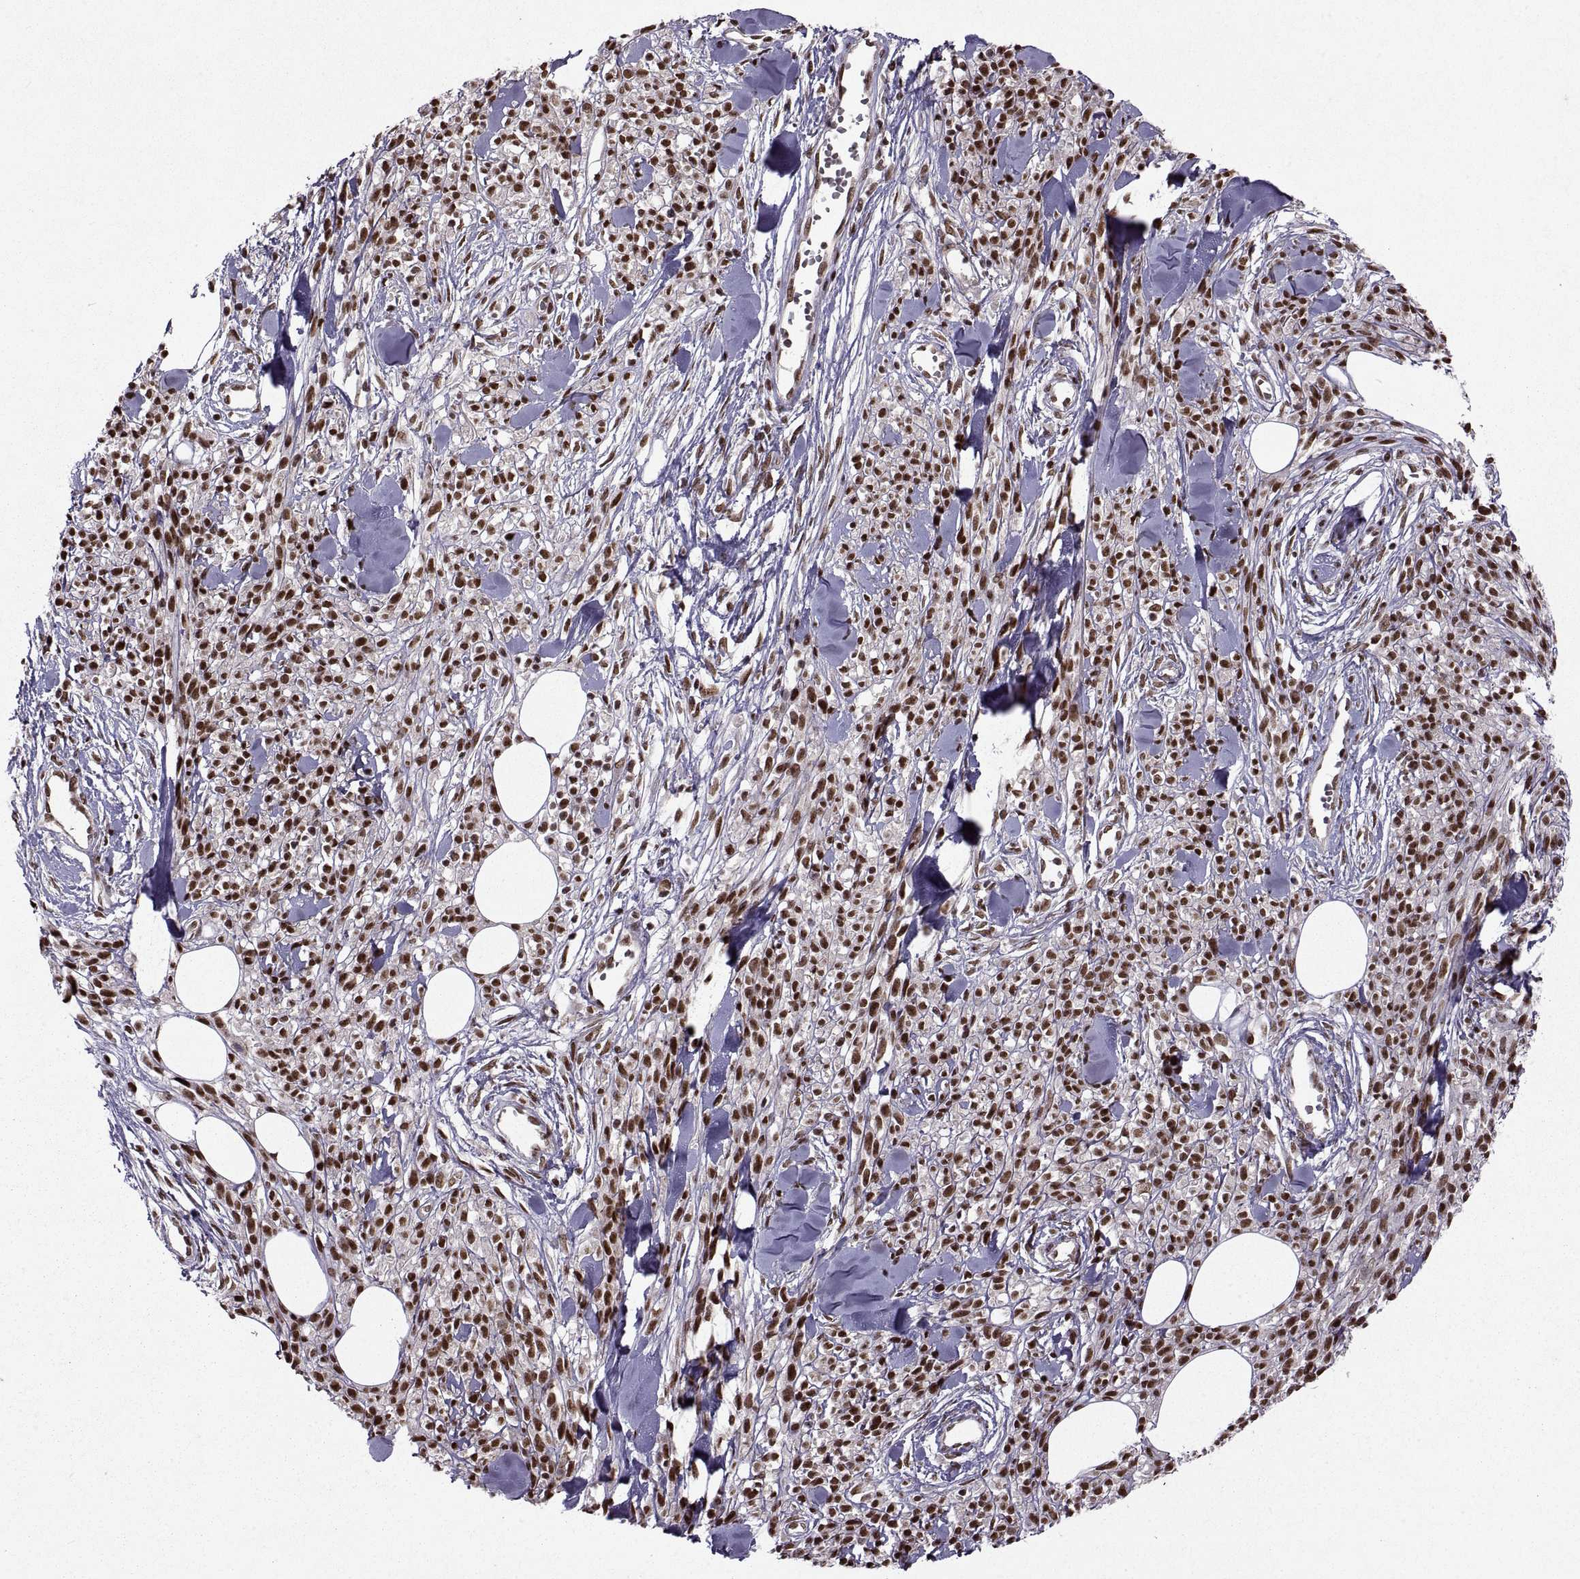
{"staining": {"intensity": "strong", "quantity": ">75%", "location": "nuclear"}, "tissue": "melanoma", "cell_type": "Tumor cells", "image_type": "cancer", "snomed": [{"axis": "morphology", "description": "Malignant melanoma, NOS"}, {"axis": "topography", "description": "Skin"}, {"axis": "topography", "description": "Skin of trunk"}], "caption": "The photomicrograph exhibits a brown stain indicating the presence of a protein in the nuclear of tumor cells in malignant melanoma.", "gene": "MT1E", "patient": {"sex": "male", "age": 74}}